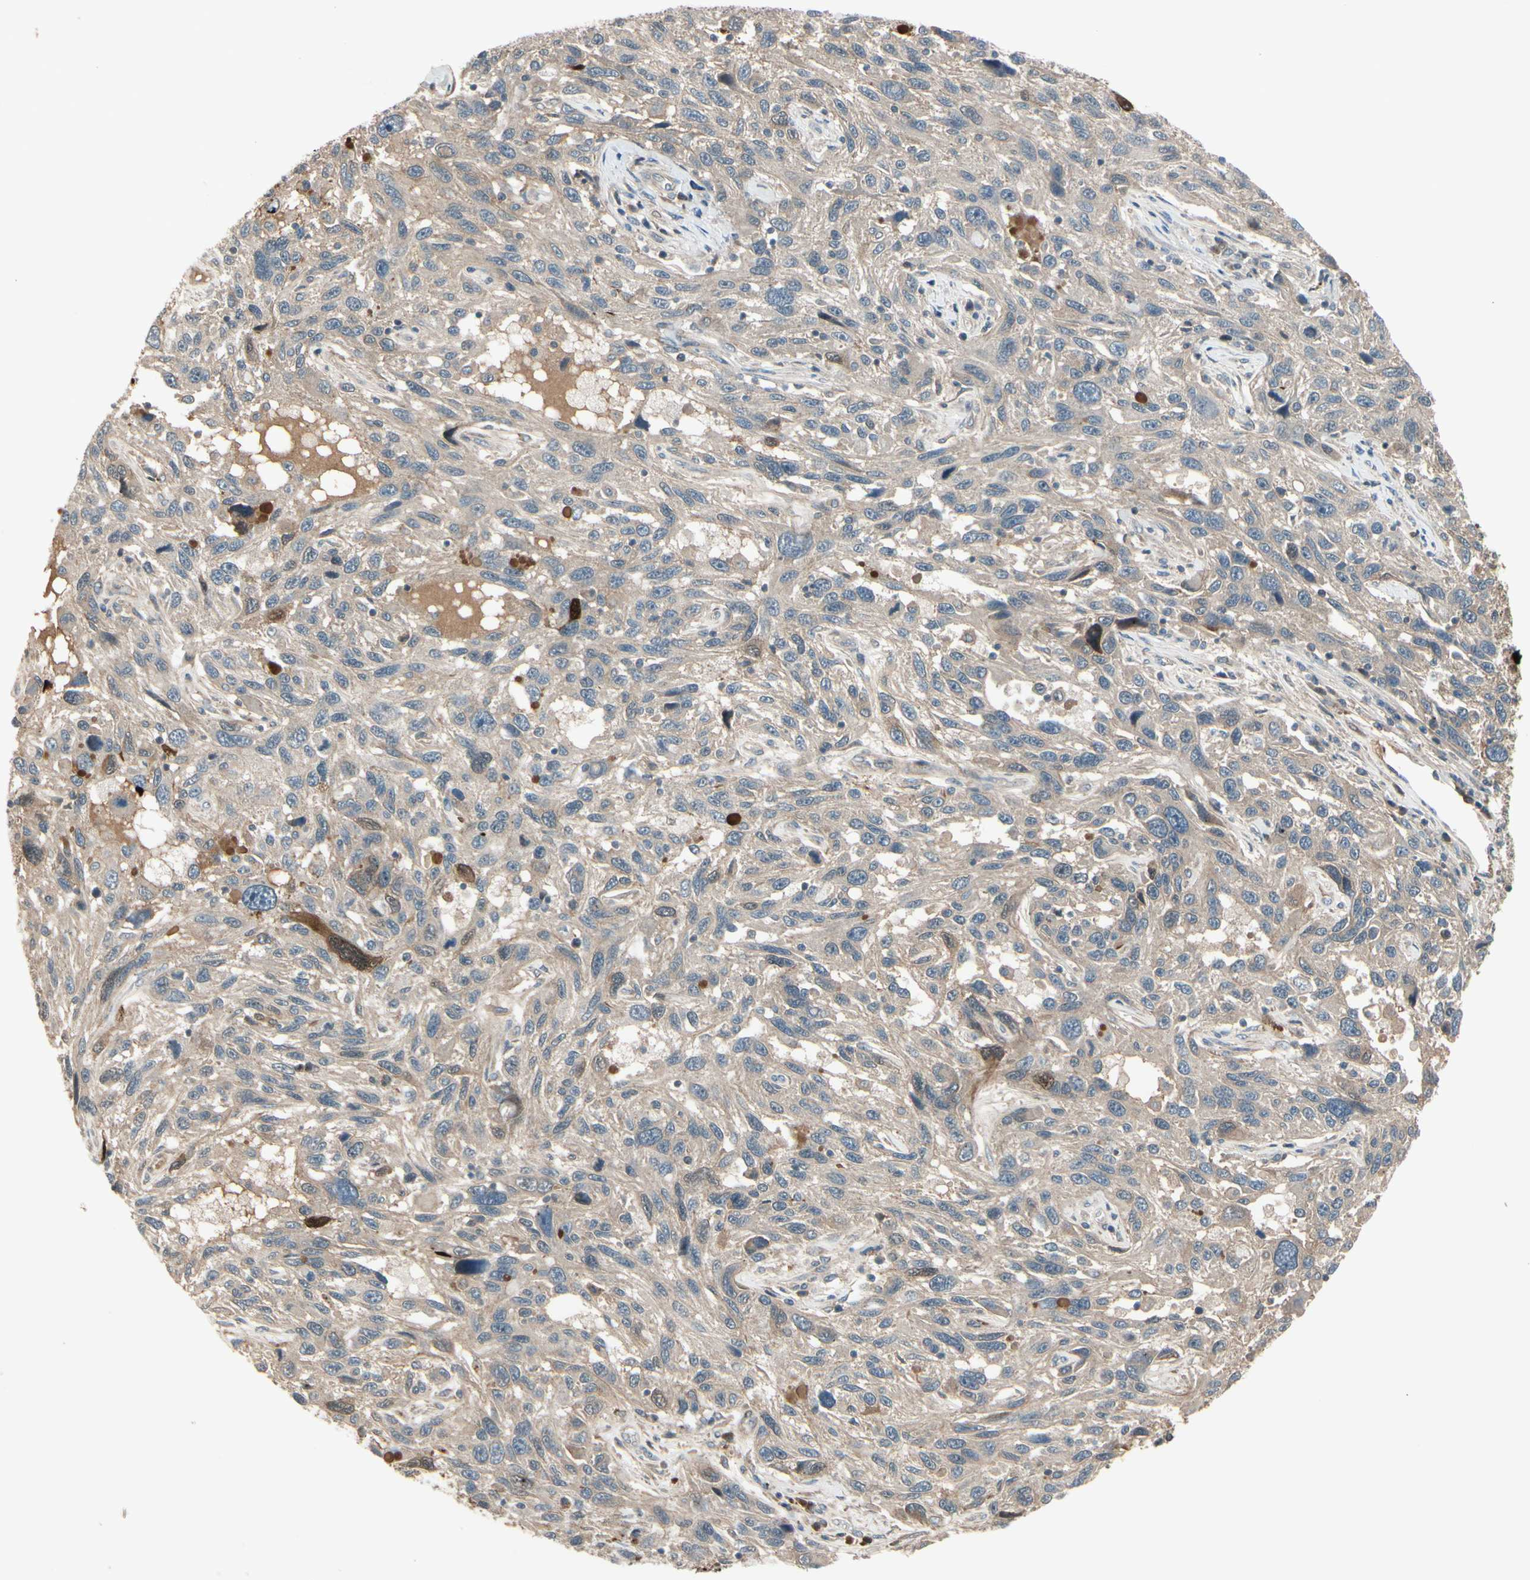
{"staining": {"intensity": "weak", "quantity": "<25%", "location": "cytoplasmic/membranous"}, "tissue": "melanoma", "cell_type": "Tumor cells", "image_type": "cancer", "snomed": [{"axis": "morphology", "description": "Malignant melanoma, NOS"}, {"axis": "topography", "description": "Skin"}], "caption": "This is a photomicrograph of immunohistochemistry (IHC) staining of melanoma, which shows no positivity in tumor cells.", "gene": "FHDC1", "patient": {"sex": "male", "age": 53}}